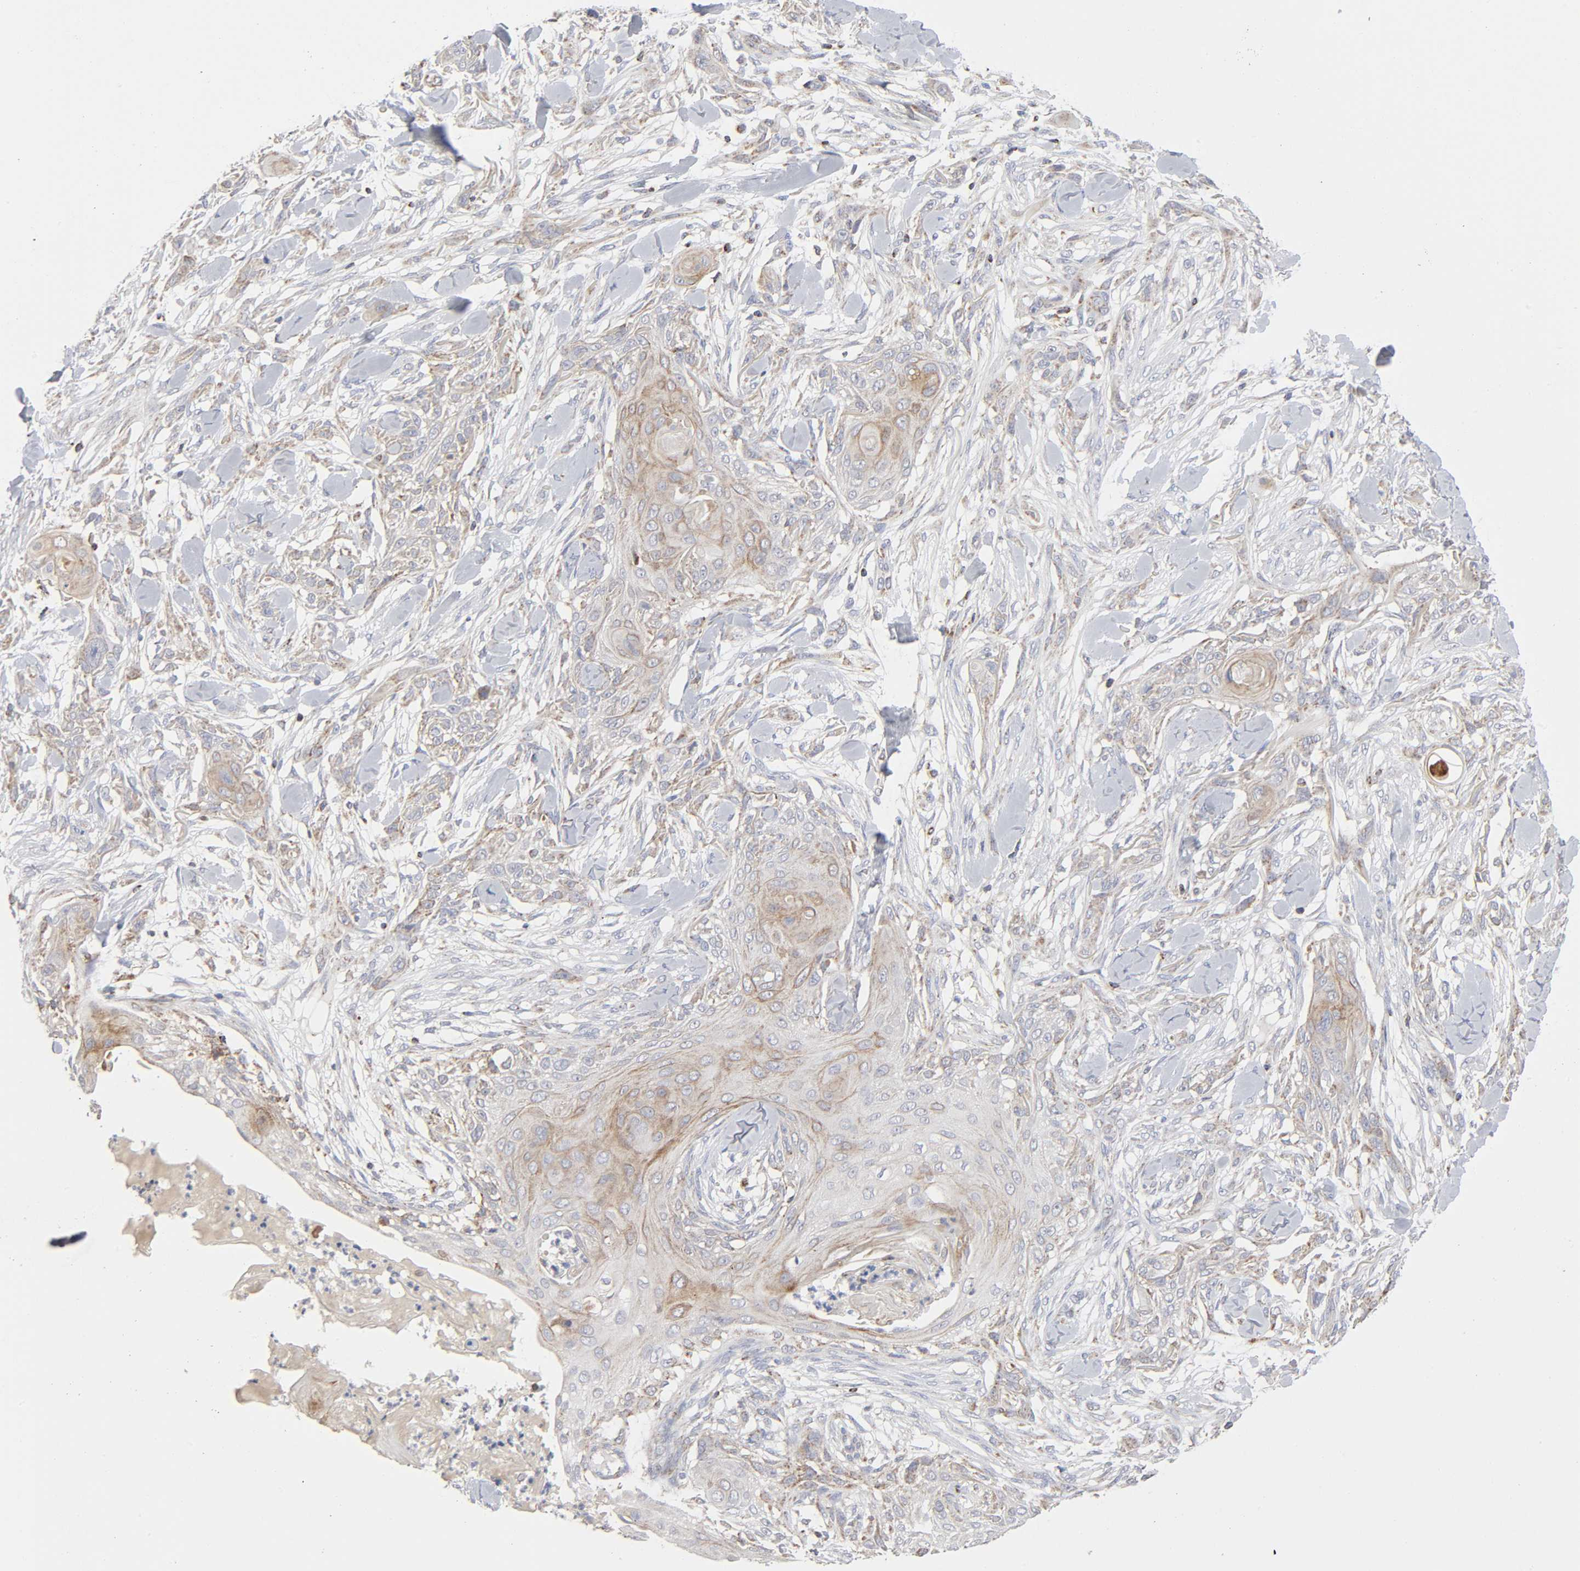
{"staining": {"intensity": "weak", "quantity": ">75%", "location": "cytoplasmic/membranous"}, "tissue": "skin cancer", "cell_type": "Tumor cells", "image_type": "cancer", "snomed": [{"axis": "morphology", "description": "Squamous cell carcinoma, NOS"}, {"axis": "topography", "description": "Skin"}], "caption": "IHC micrograph of human squamous cell carcinoma (skin) stained for a protein (brown), which shows low levels of weak cytoplasmic/membranous expression in about >75% of tumor cells.", "gene": "SYT16", "patient": {"sex": "female", "age": 59}}